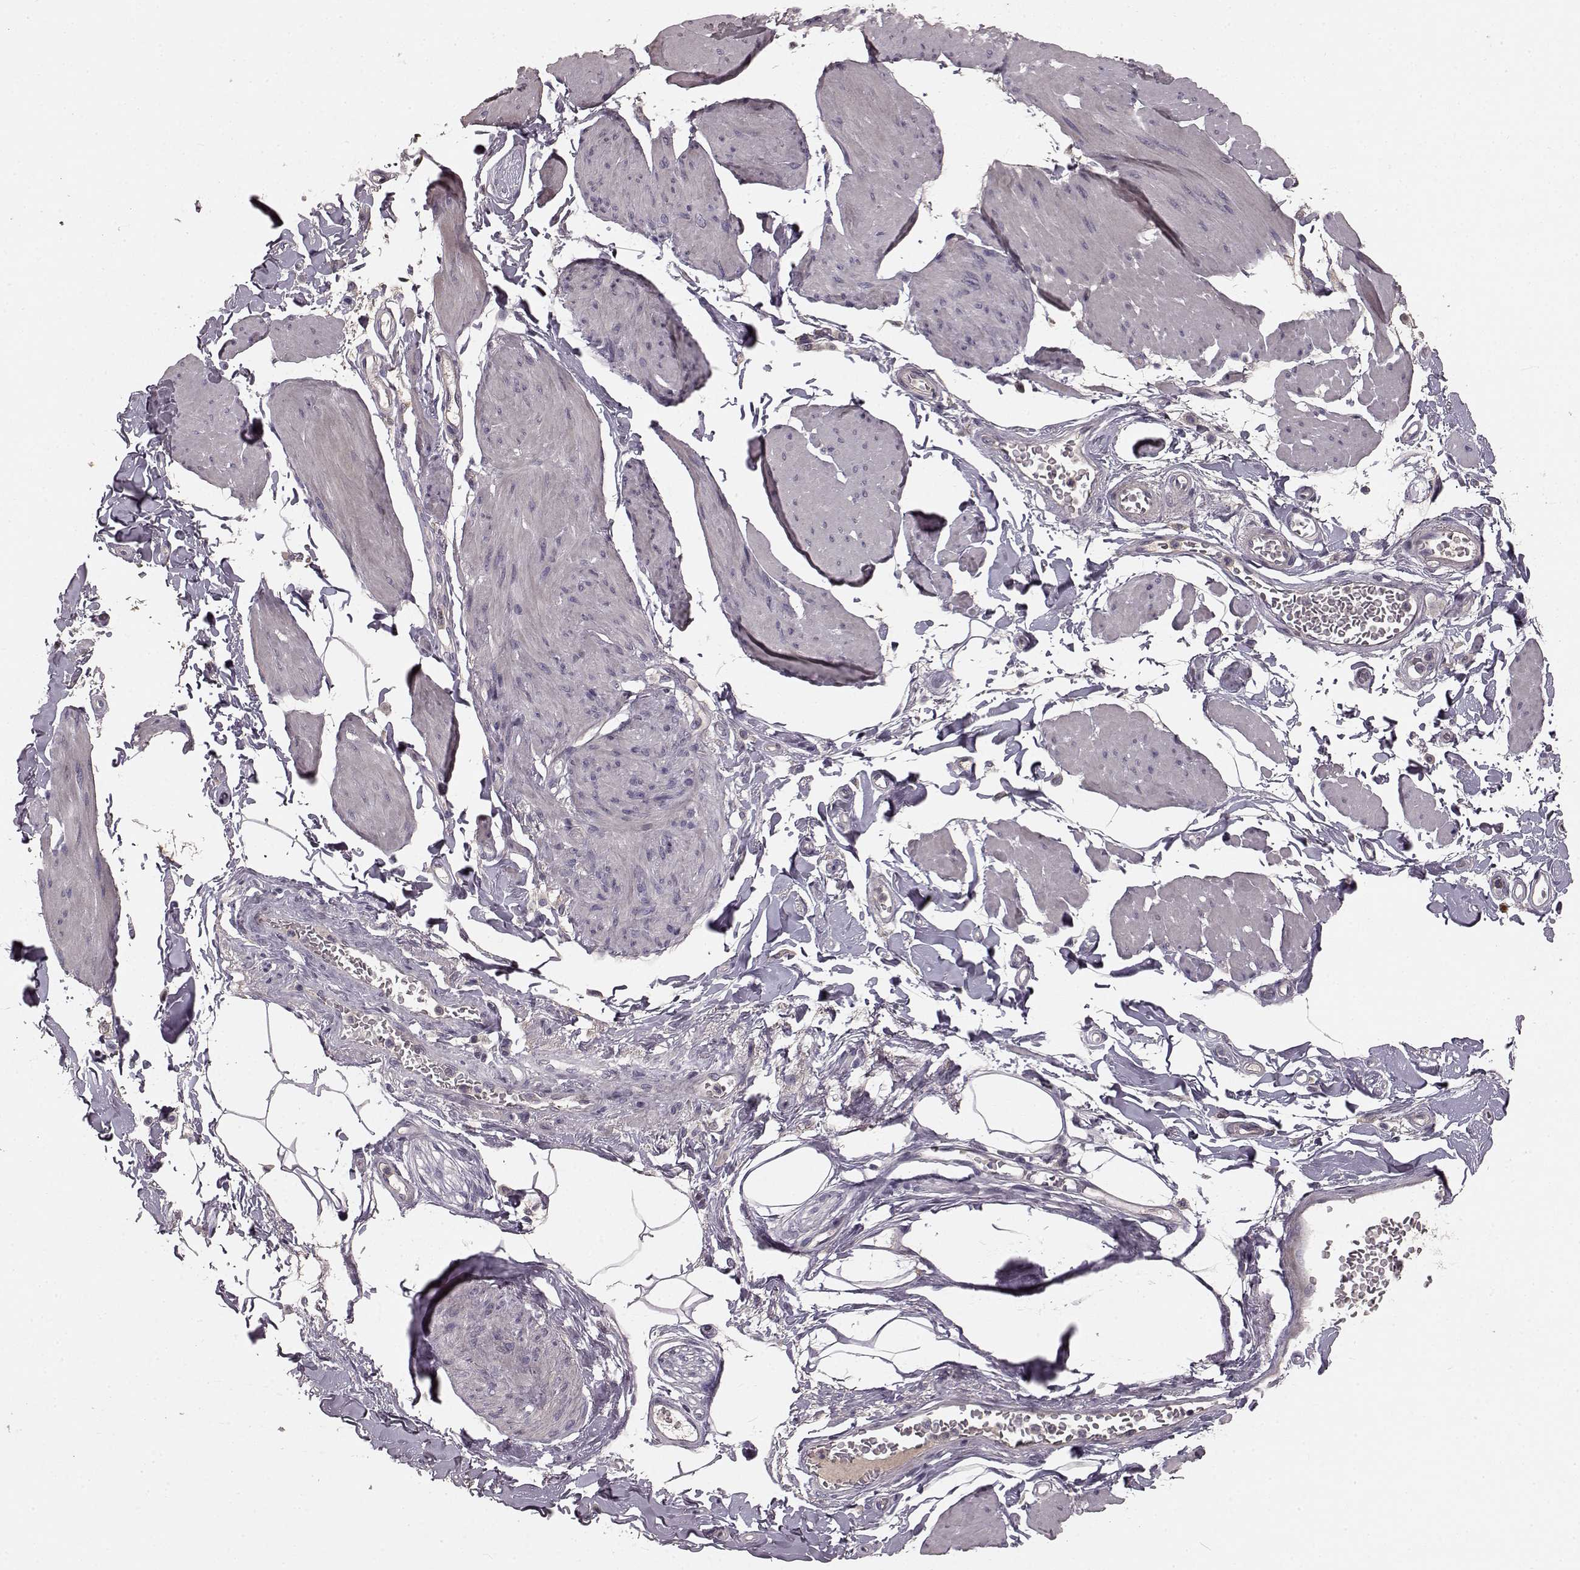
{"staining": {"intensity": "negative", "quantity": "none", "location": "none"}, "tissue": "smooth muscle", "cell_type": "Smooth muscle cells", "image_type": "normal", "snomed": [{"axis": "morphology", "description": "Normal tissue, NOS"}, {"axis": "topography", "description": "Adipose tissue"}, {"axis": "topography", "description": "Smooth muscle"}, {"axis": "topography", "description": "Peripheral nerve tissue"}], "caption": "Immunohistochemistry of normal smooth muscle displays no positivity in smooth muscle cells.", "gene": "SLC22A18", "patient": {"sex": "male", "age": 83}}